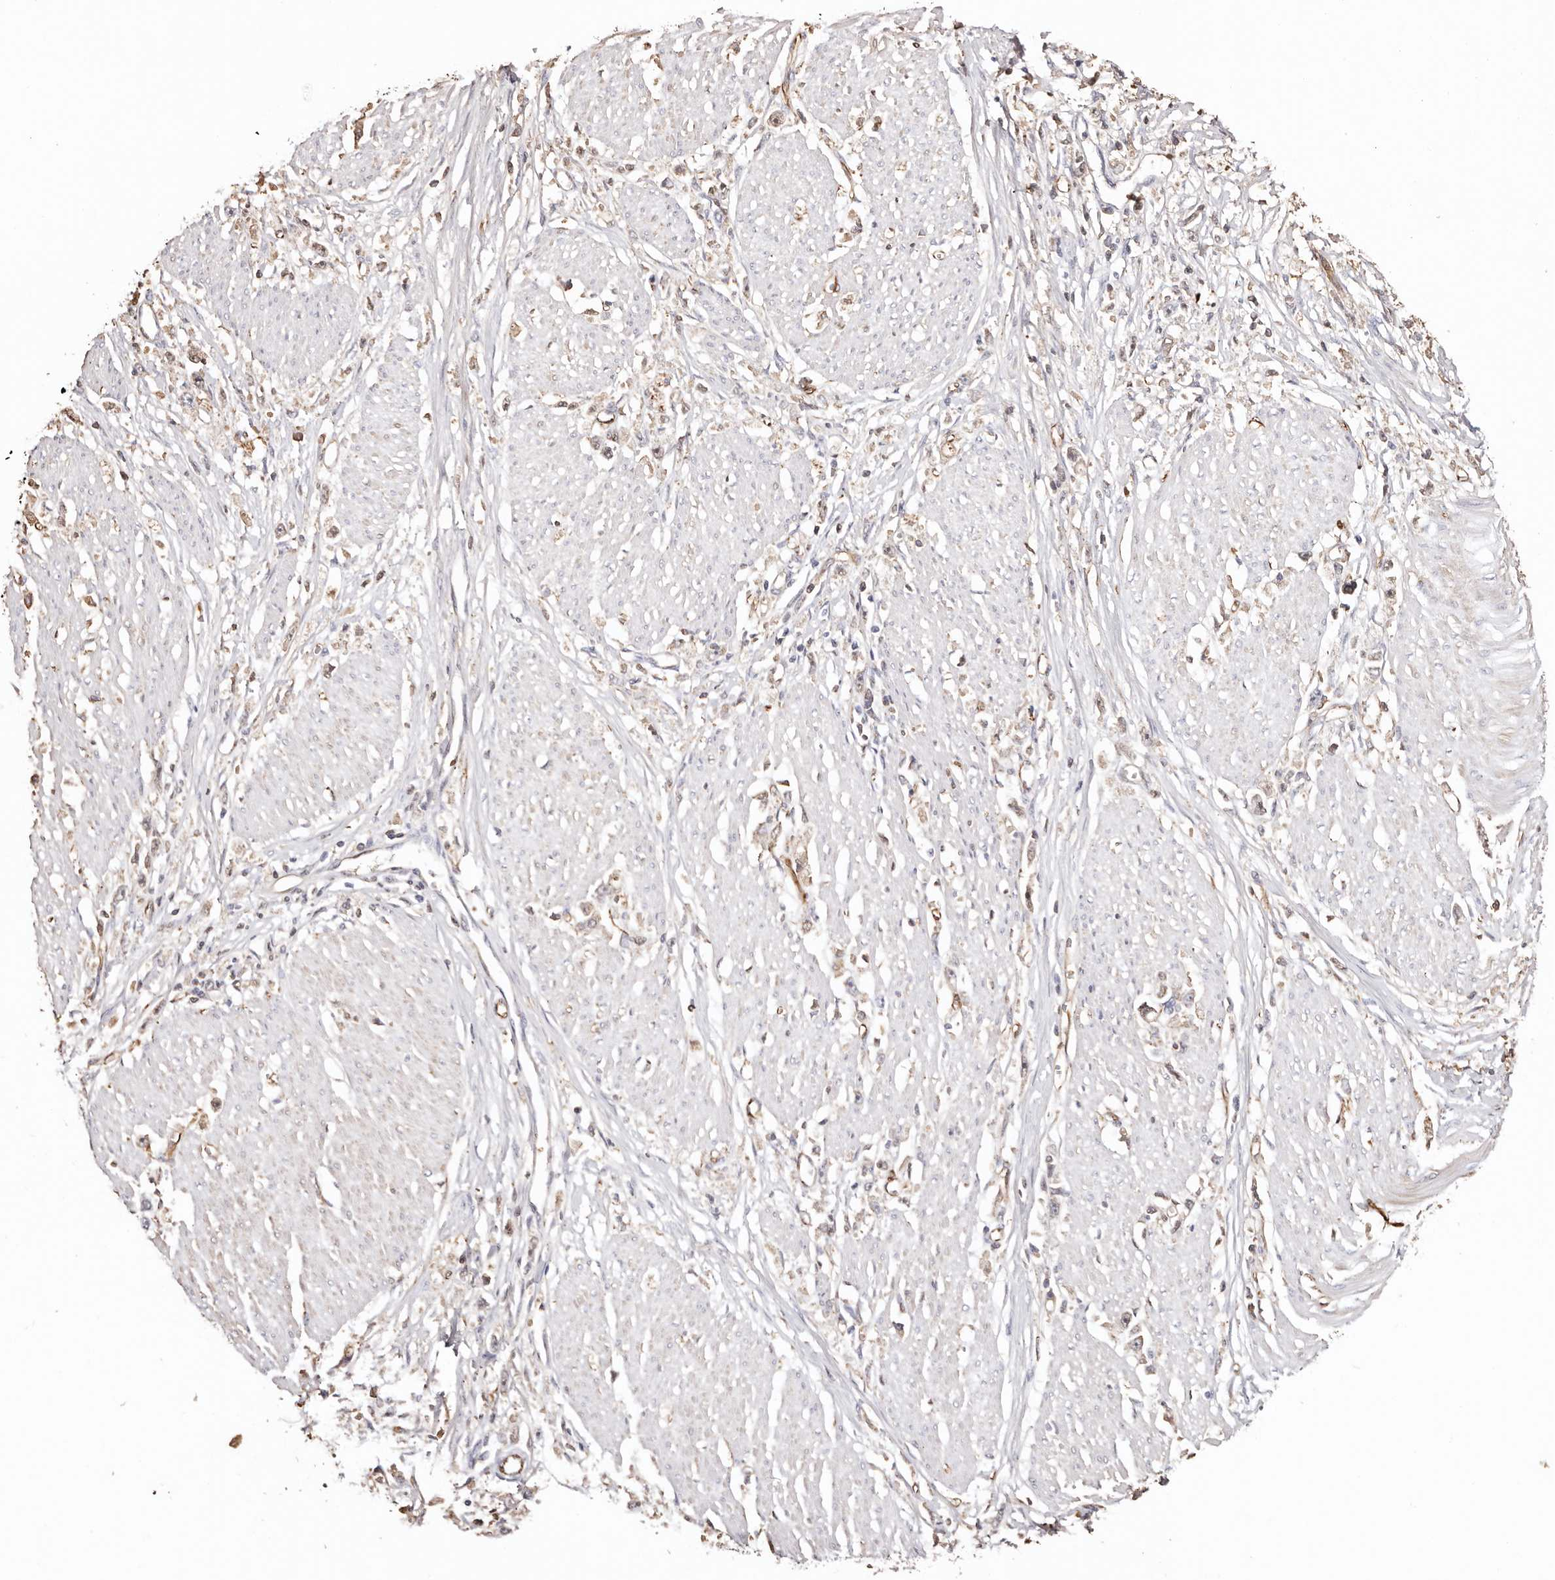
{"staining": {"intensity": "weak", "quantity": "<25%", "location": "cytoplasmic/membranous"}, "tissue": "stomach cancer", "cell_type": "Tumor cells", "image_type": "cancer", "snomed": [{"axis": "morphology", "description": "Adenocarcinoma, NOS"}, {"axis": "topography", "description": "Stomach"}], "caption": "The image reveals no significant positivity in tumor cells of stomach cancer. (Stains: DAB (3,3'-diaminobenzidine) immunohistochemistry (IHC) with hematoxylin counter stain, Microscopy: brightfield microscopy at high magnification).", "gene": "ZNF557", "patient": {"sex": "female", "age": 59}}